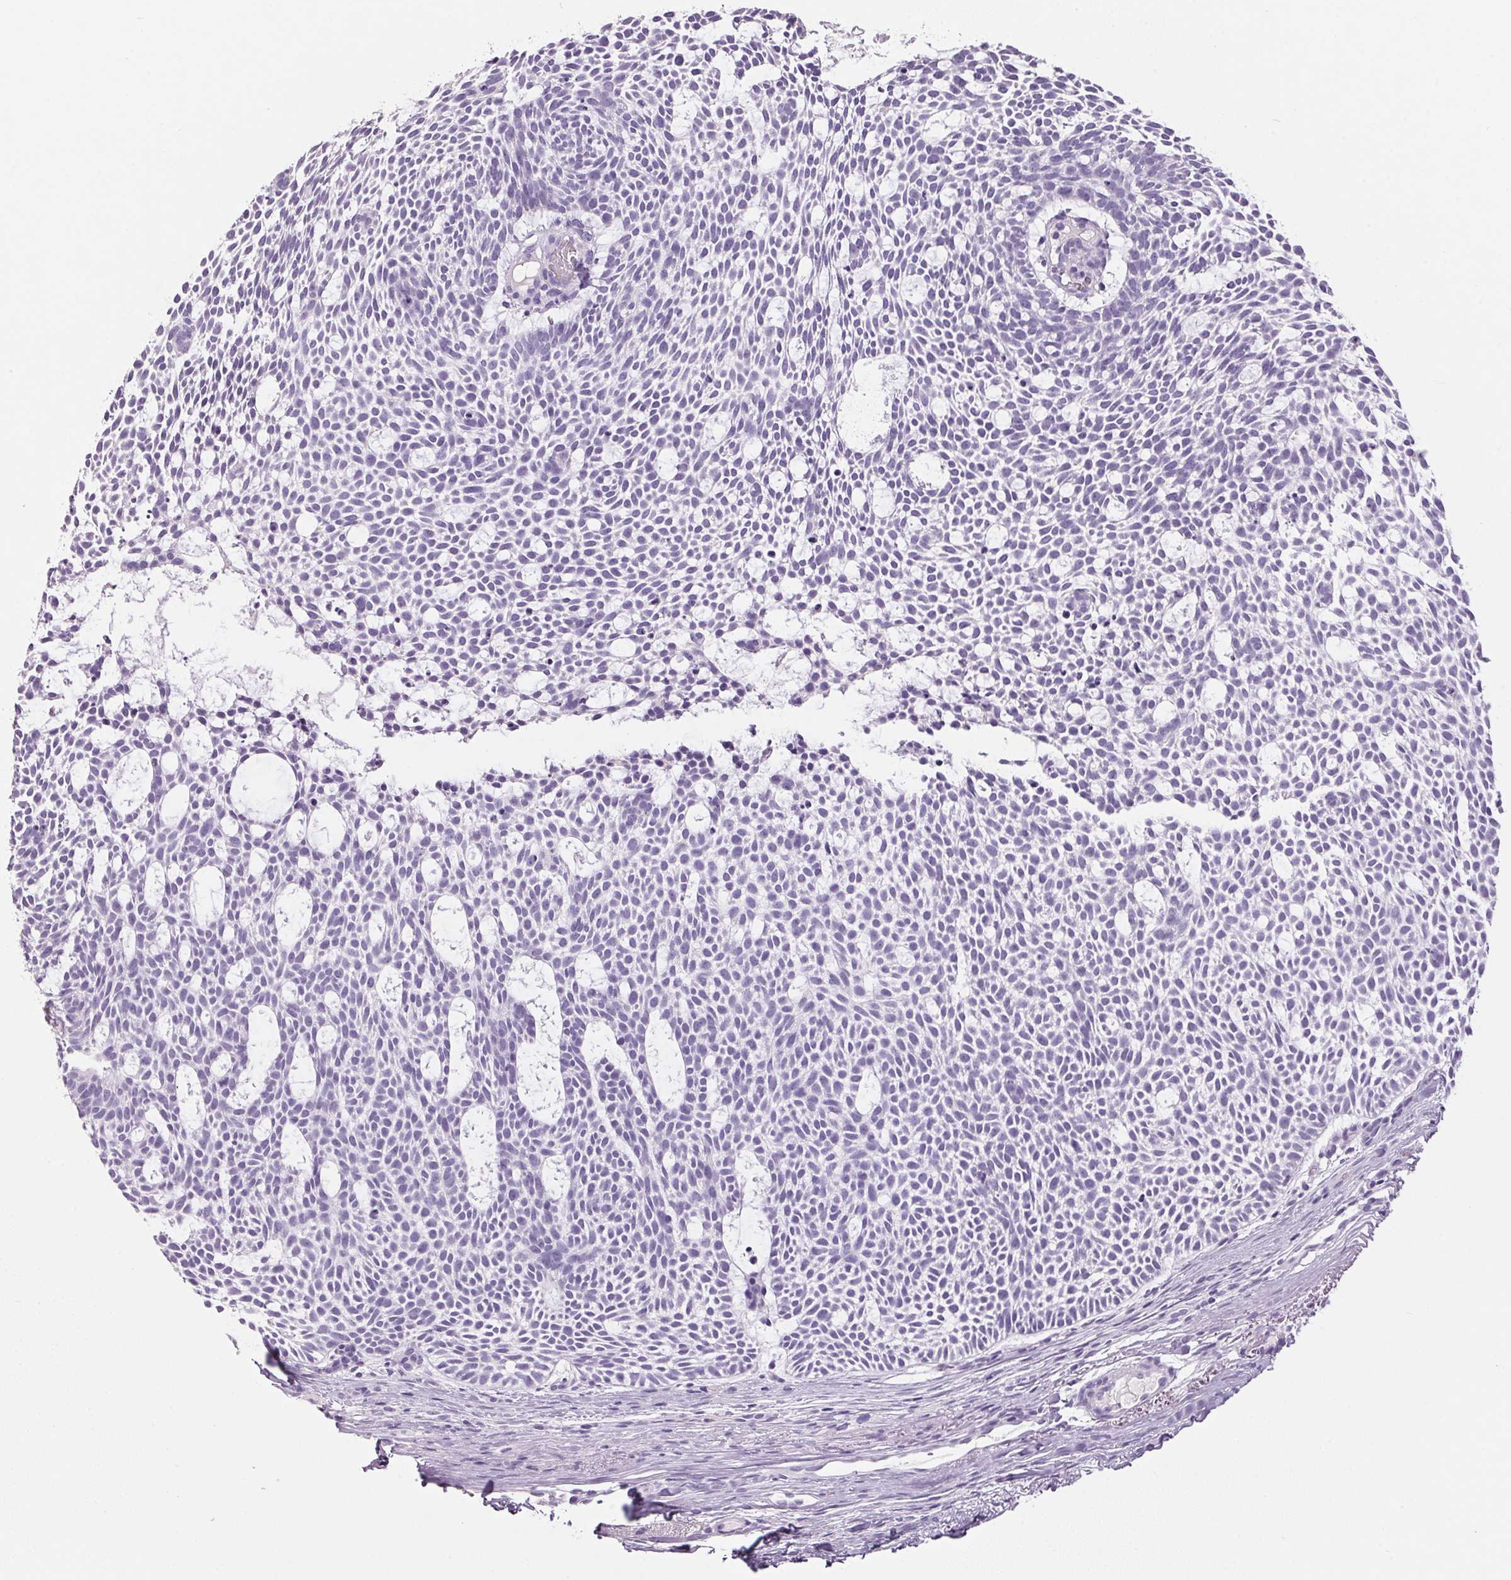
{"staining": {"intensity": "negative", "quantity": "none", "location": "none"}, "tissue": "skin cancer", "cell_type": "Tumor cells", "image_type": "cancer", "snomed": [{"axis": "morphology", "description": "Basal cell carcinoma"}, {"axis": "topography", "description": "Skin"}], "caption": "IHC histopathology image of neoplastic tissue: skin basal cell carcinoma stained with DAB shows no significant protein expression in tumor cells.", "gene": "PPP1R1A", "patient": {"sex": "male", "age": 83}}